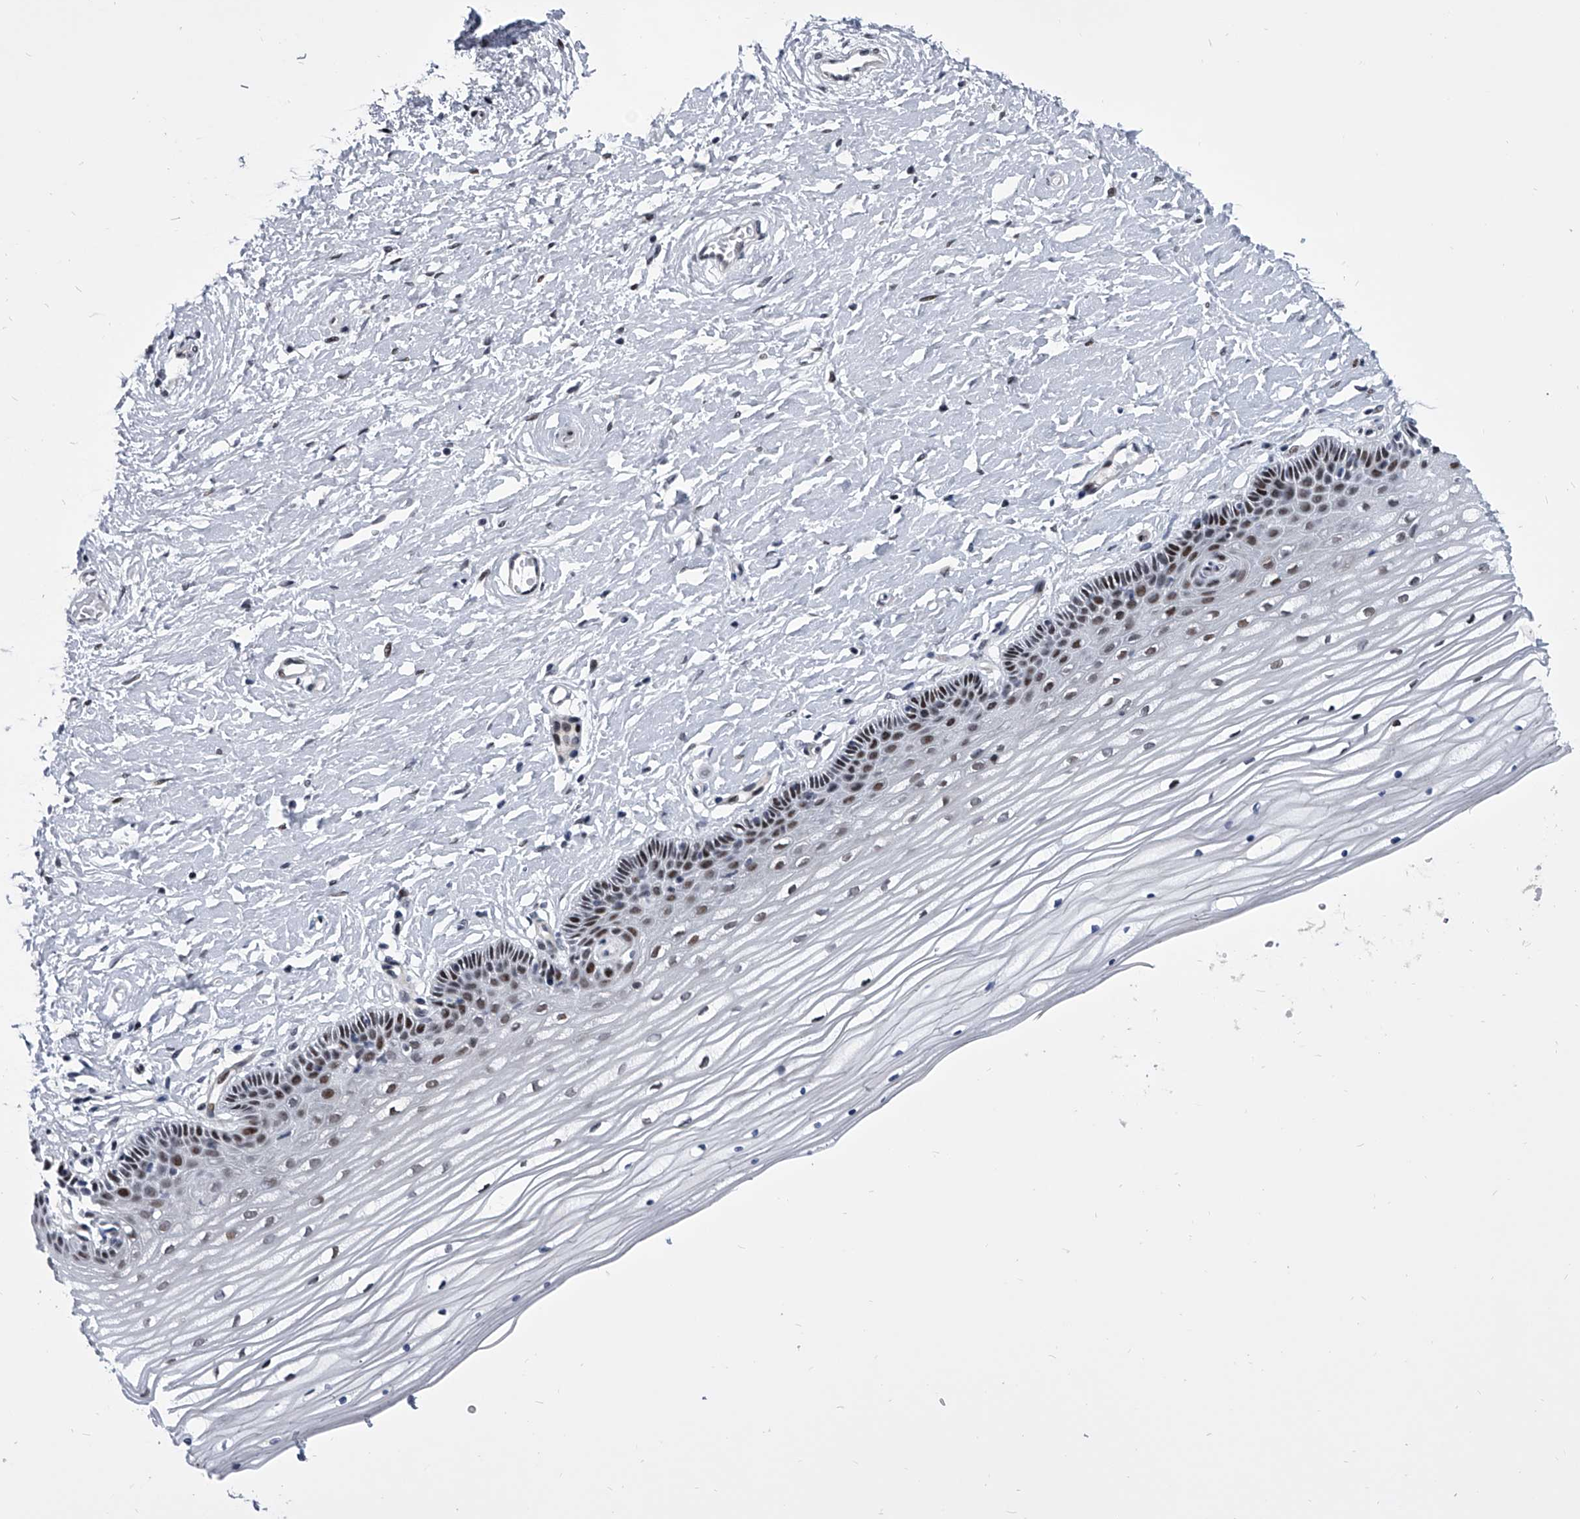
{"staining": {"intensity": "strong", "quantity": "<25%", "location": "nuclear"}, "tissue": "vagina", "cell_type": "Squamous epithelial cells", "image_type": "normal", "snomed": [{"axis": "morphology", "description": "Normal tissue, NOS"}, {"axis": "topography", "description": "Vagina"}, {"axis": "topography", "description": "Cervix"}], "caption": "Immunohistochemistry (IHC) (DAB) staining of normal human vagina demonstrates strong nuclear protein positivity in approximately <25% of squamous epithelial cells.", "gene": "CMTR1", "patient": {"sex": "female", "age": 40}}